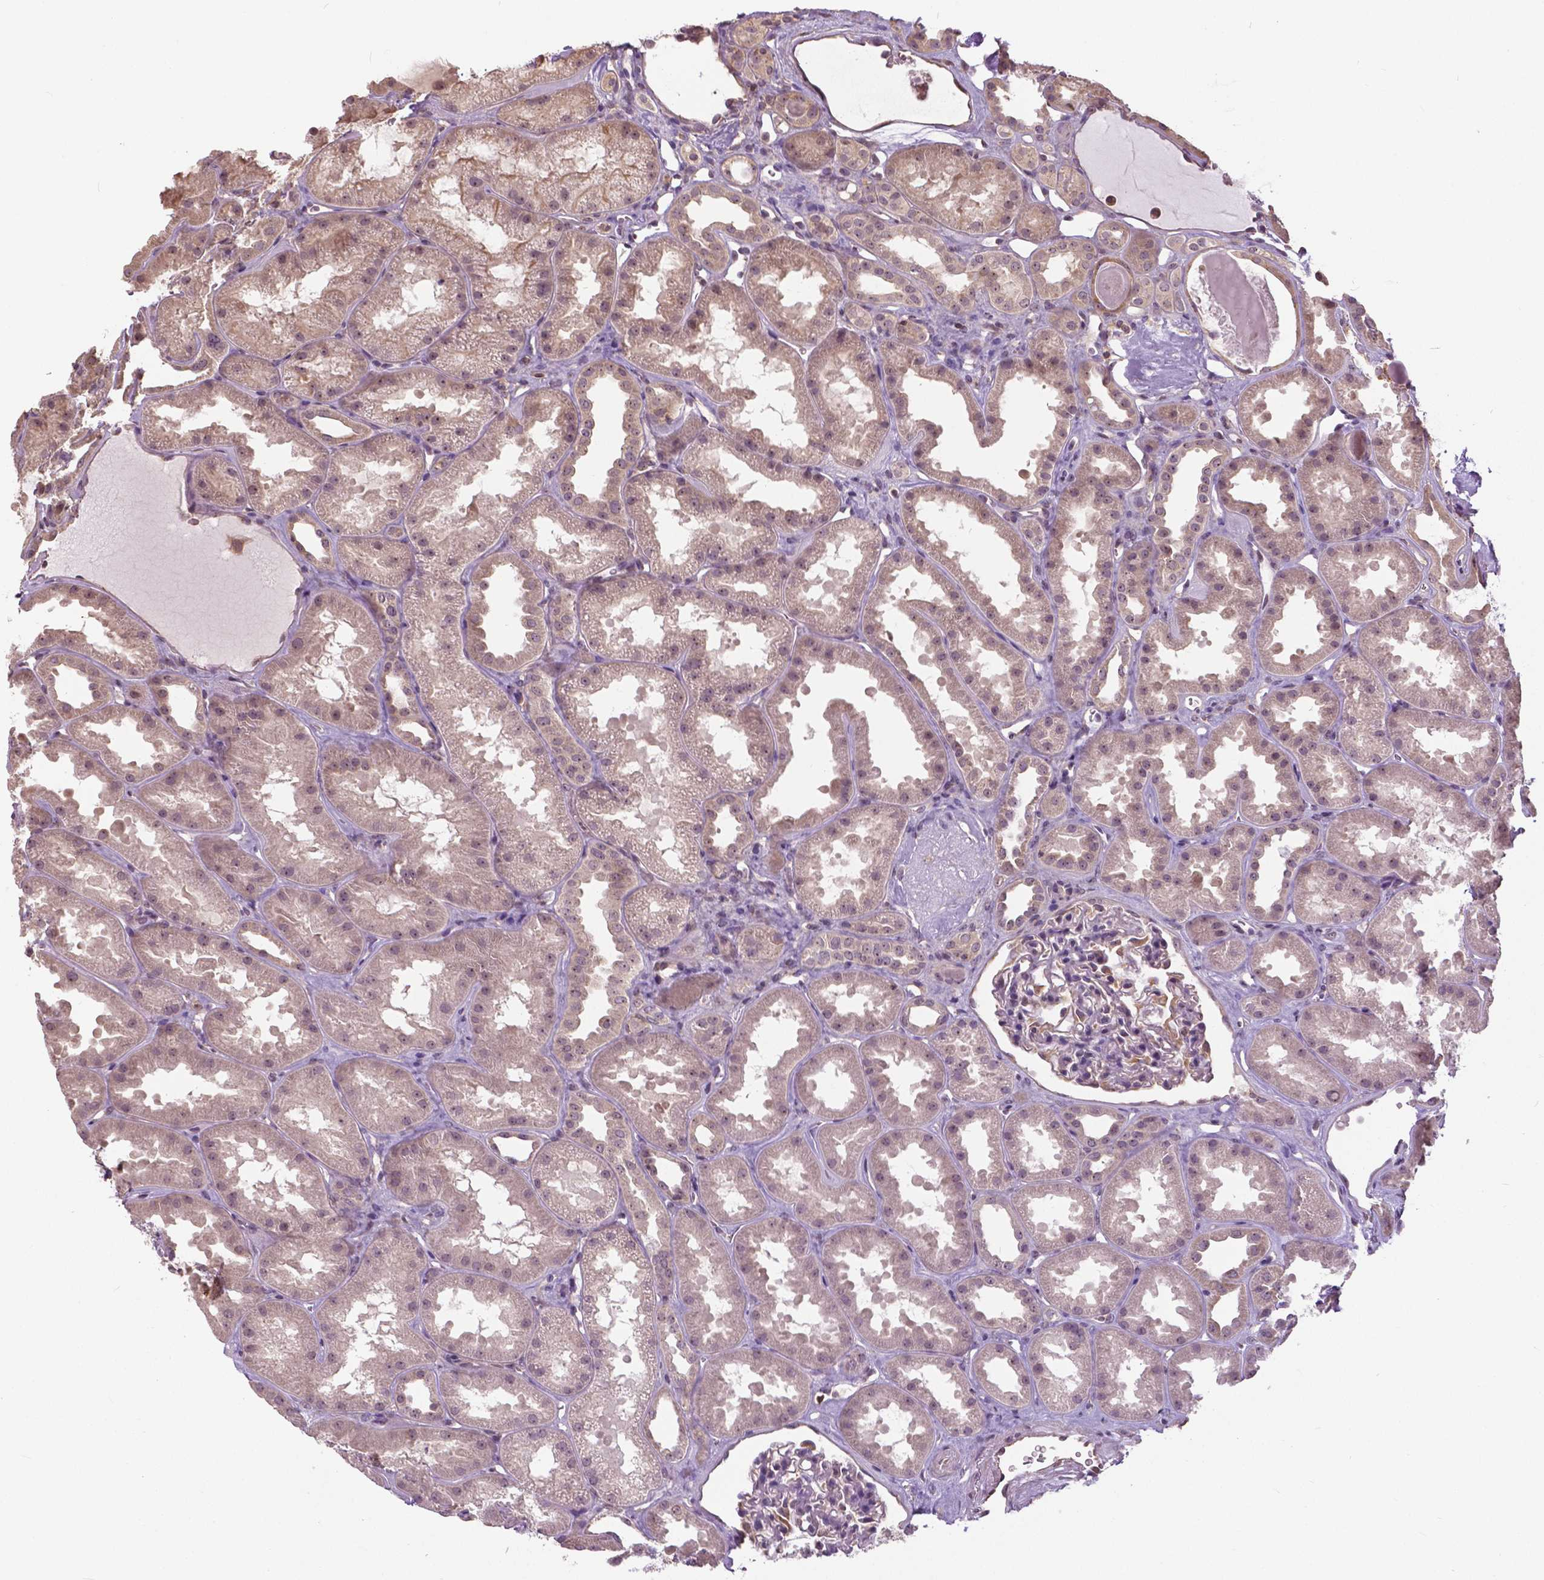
{"staining": {"intensity": "negative", "quantity": "none", "location": "none"}, "tissue": "kidney", "cell_type": "Cells in glomeruli", "image_type": "normal", "snomed": [{"axis": "morphology", "description": "Normal tissue, NOS"}, {"axis": "topography", "description": "Kidney"}], "caption": "Immunohistochemical staining of normal kidney reveals no significant expression in cells in glomeruli.", "gene": "ANXA13", "patient": {"sex": "male", "age": 61}}